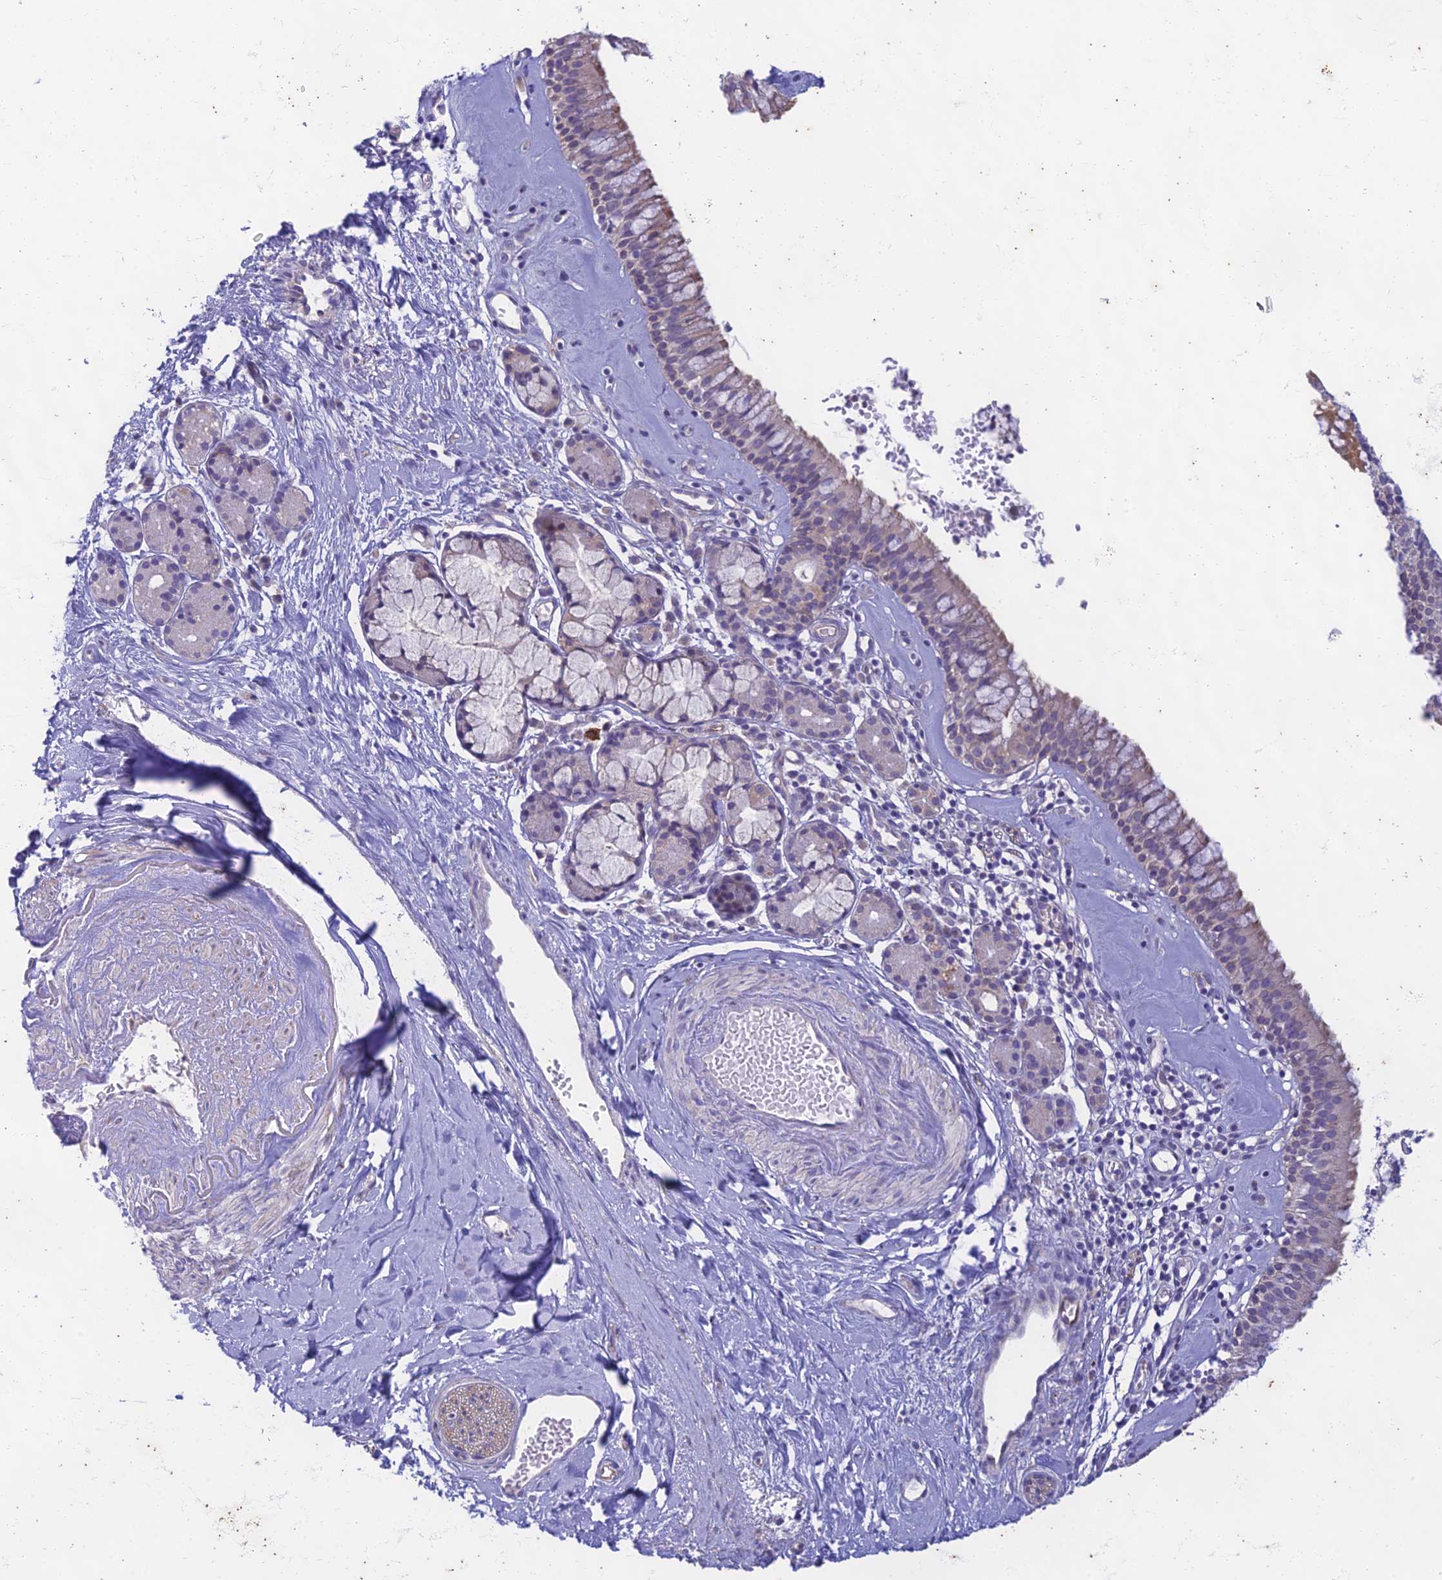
{"staining": {"intensity": "weak", "quantity": ">75%", "location": "cytoplasmic/membranous"}, "tissue": "nasopharynx", "cell_type": "Respiratory epithelial cells", "image_type": "normal", "snomed": [{"axis": "morphology", "description": "Normal tissue, NOS"}, {"axis": "topography", "description": "Nasopharynx"}], "caption": "An IHC histopathology image of unremarkable tissue is shown. Protein staining in brown highlights weak cytoplasmic/membranous positivity in nasopharynx within respiratory epithelial cells.", "gene": "PTCD2", "patient": {"sex": "male", "age": 82}}